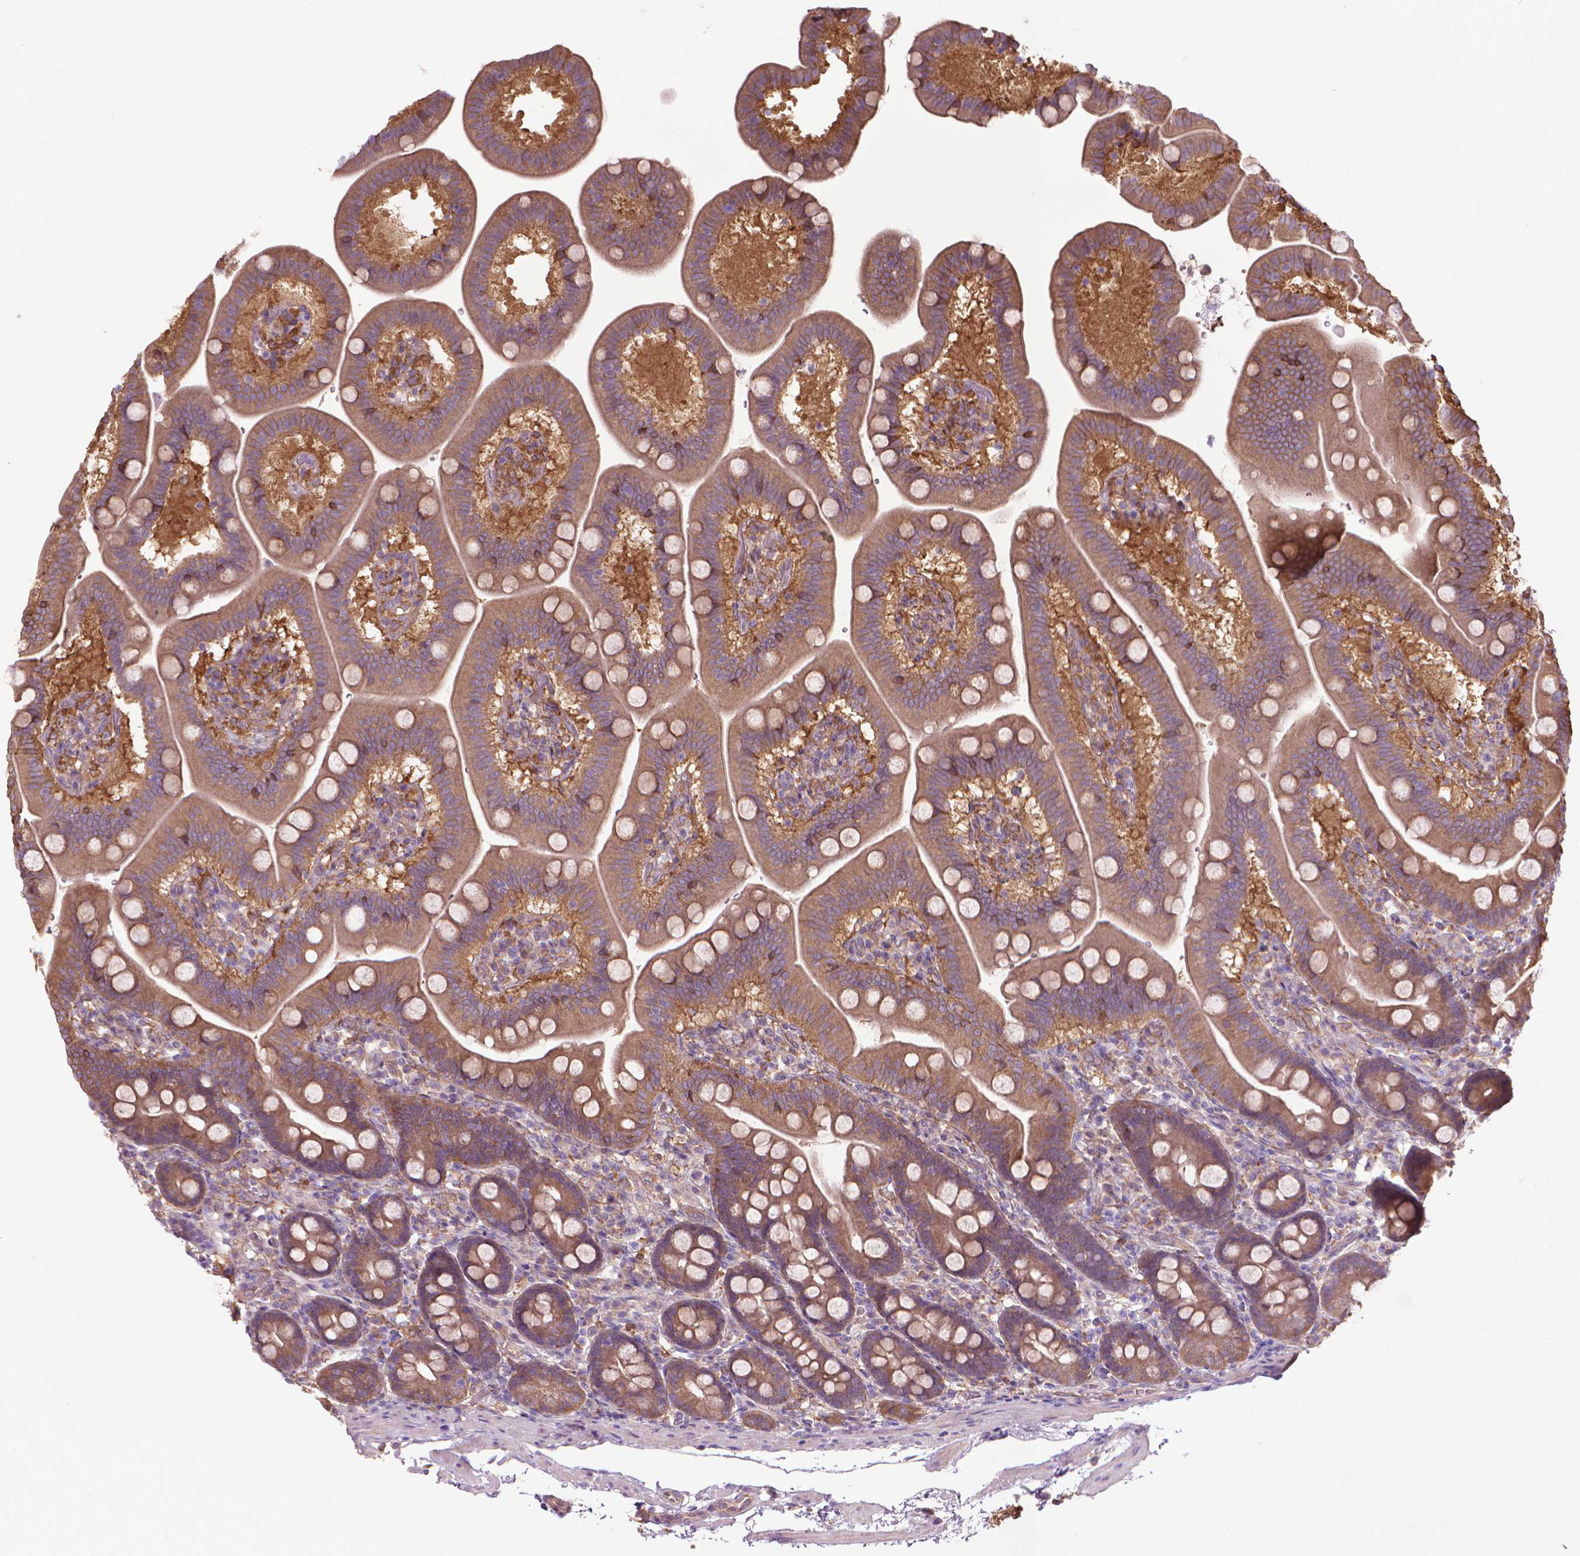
{"staining": {"intensity": "moderate", "quantity": ">75%", "location": "cytoplasmic/membranous"}, "tissue": "duodenum", "cell_type": "Glandular cells", "image_type": "normal", "snomed": [{"axis": "morphology", "description": "Normal tissue, NOS"}, {"axis": "topography", "description": "Duodenum"}], "caption": "Immunohistochemical staining of unremarkable human duodenum displays moderate cytoplasmic/membranous protein staining in approximately >75% of glandular cells.", "gene": "CORO1B", "patient": {"sex": "male", "age": 59}}